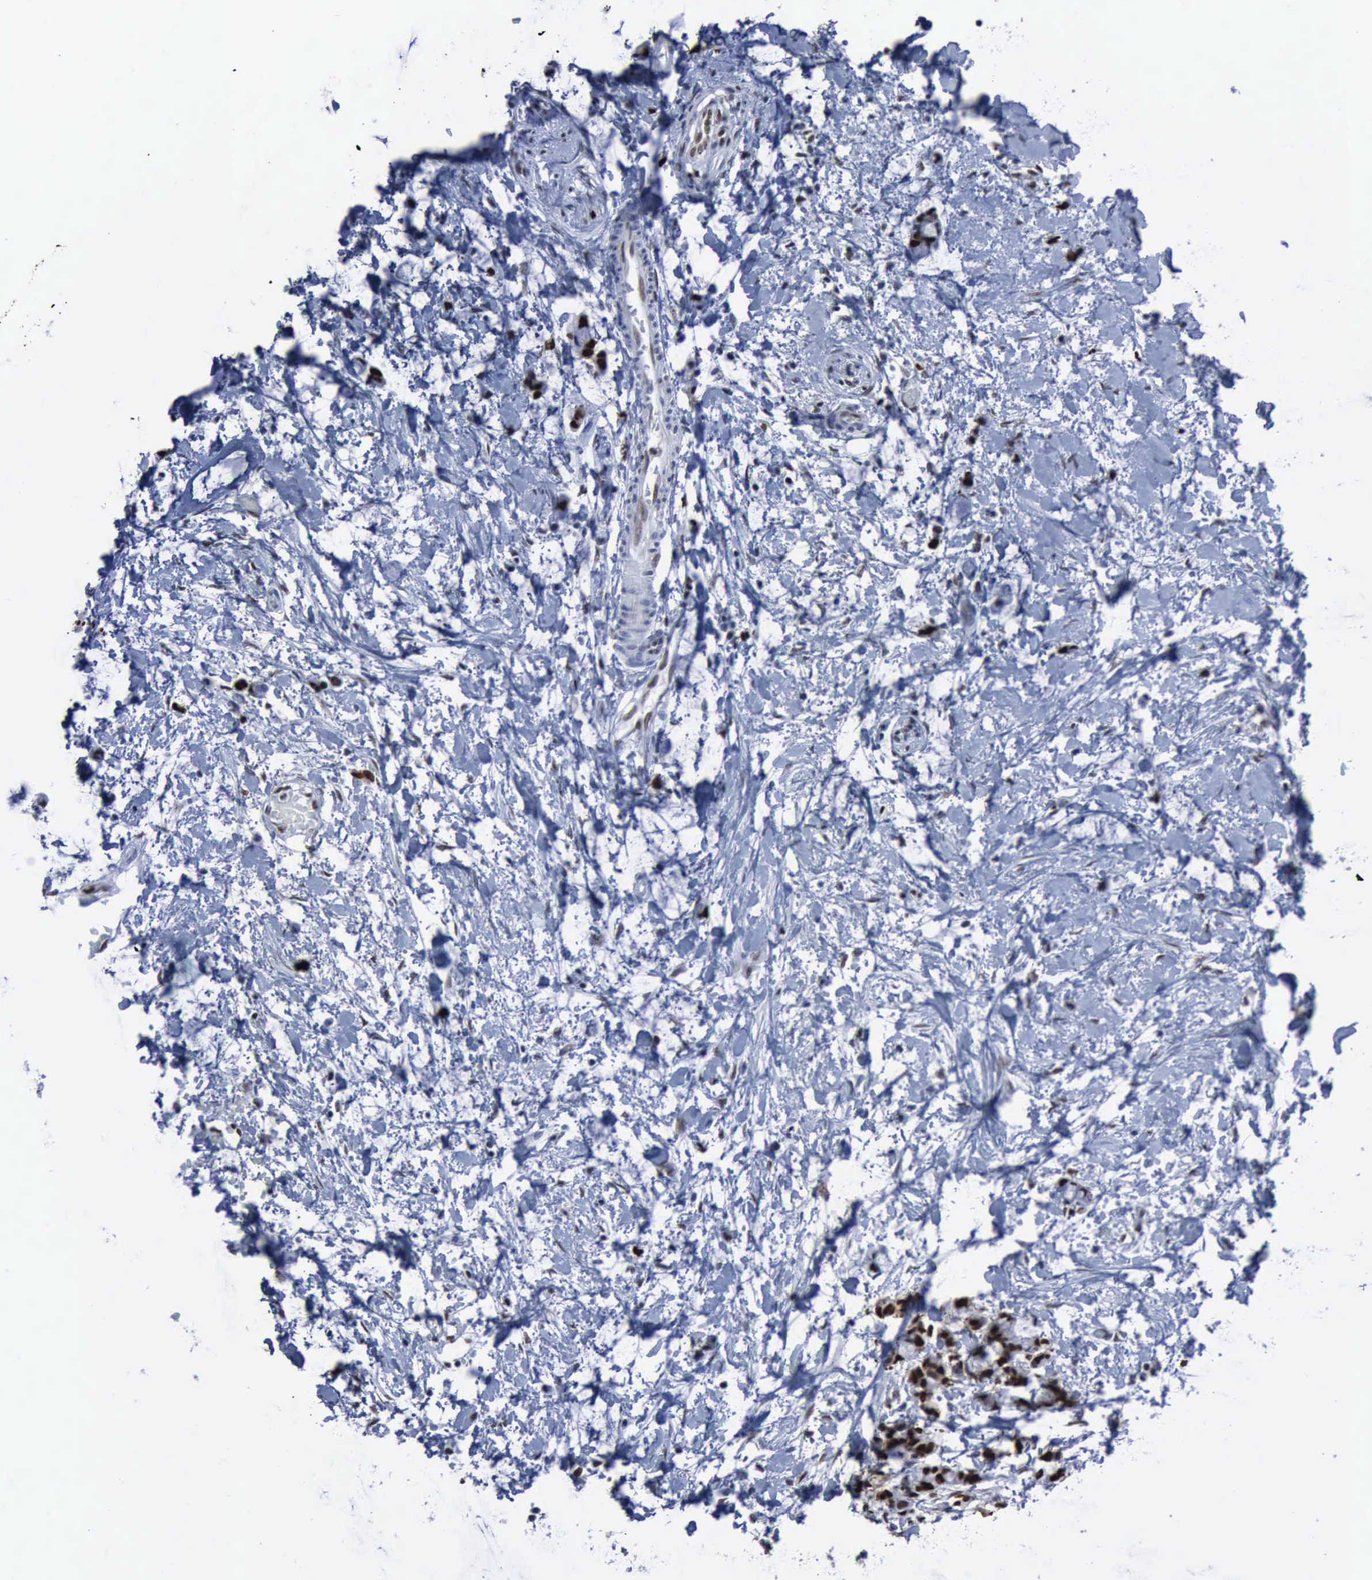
{"staining": {"intensity": "moderate", "quantity": "25%-75%", "location": "nuclear"}, "tissue": "colorectal cancer", "cell_type": "Tumor cells", "image_type": "cancer", "snomed": [{"axis": "morphology", "description": "Normal tissue, NOS"}, {"axis": "morphology", "description": "Adenocarcinoma, NOS"}, {"axis": "topography", "description": "Colon"}, {"axis": "topography", "description": "Peripheral nerve tissue"}], "caption": "Brown immunohistochemical staining in human colorectal adenocarcinoma exhibits moderate nuclear staining in approximately 25%-75% of tumor cells.", "gene": "PCNA", "patient": {"sex": "male", "age": 14}}